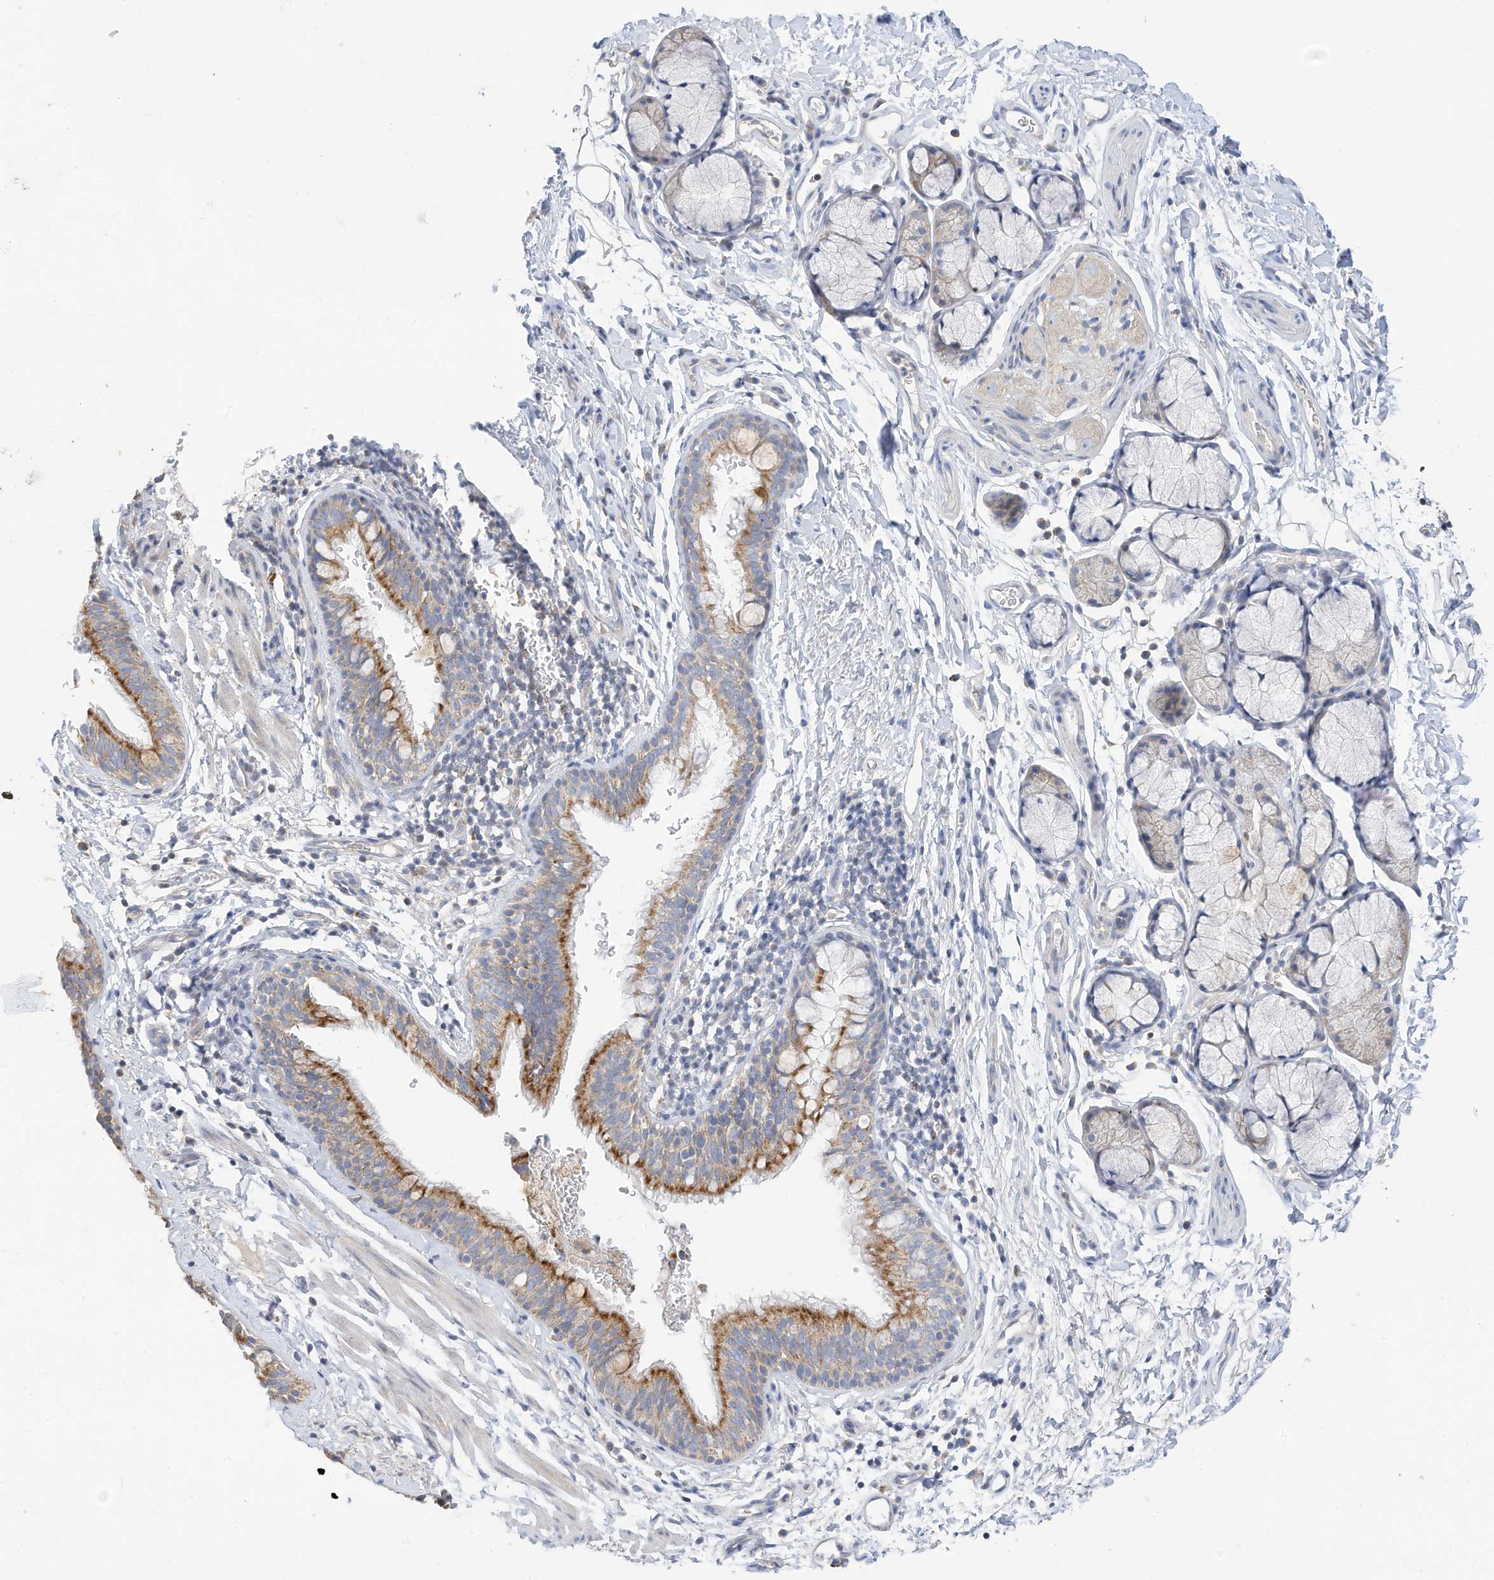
{"staining": {"intensity": "moderate", "quantity": "25%-75%", "location": "cytoplasmic/membranous"}, "tissue": "bronchus", "cell_type": "Respiratory epithelial cells", "image_type": "normal", "snomed": [{"axis": "morphology", "description": "Normal tissue, NOS"}, {"axis": "topography", "description": "Cartilage tissue"}, {"axis": "topography", "description": "Bronchus"}], "caption": "This image demonstrates unremarkable bronchus stained with IHC to label a protein in brown. The cytoplasmic/membranous of respiratory epithelial cells show moderate positivity for the protein. Nuclei are counter-stained blue.", "gene": "RHOH", "patient": {"sex": "female", "age": 36}}